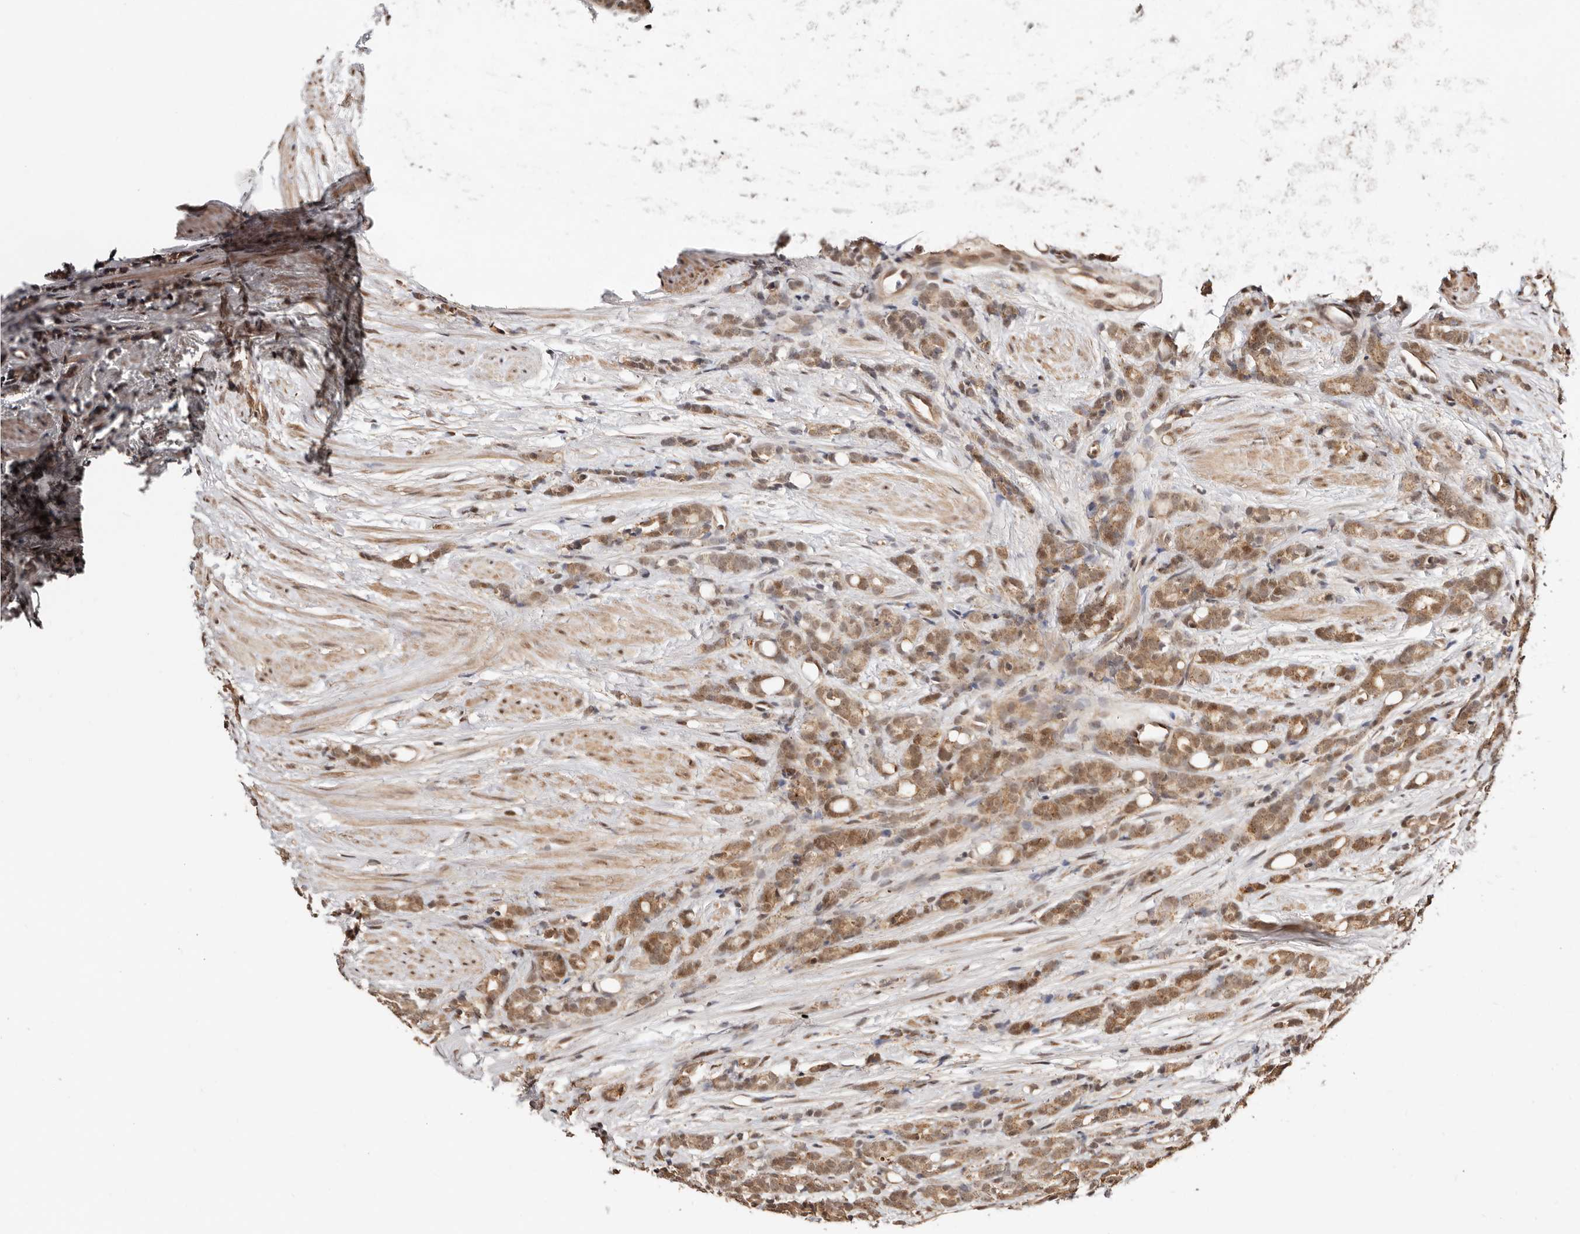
{"staining": {"intensity": "moderate", "quantity": ">75%", "location": "cytoplasmic/membranous"}, "tissue": "prostate cancer", "cell_type": "Tumor cells", "image_type": "cancer", "snomed": [{"axis": "morphology", "description": "Adenocarcinoma, High grade"}, {"axis": "topography", "description": "Prostate"}], "caption": "Brown immunohistochemical staining in human prostate cancer exhibits moderate cytoplasmic/membranous positivity in approximately >75% of tumor cells. (IHC, brightfield microscopy, high magnification).", "gene": "CTNNBL1", "patient": {"sex": "male", "age": 62}}